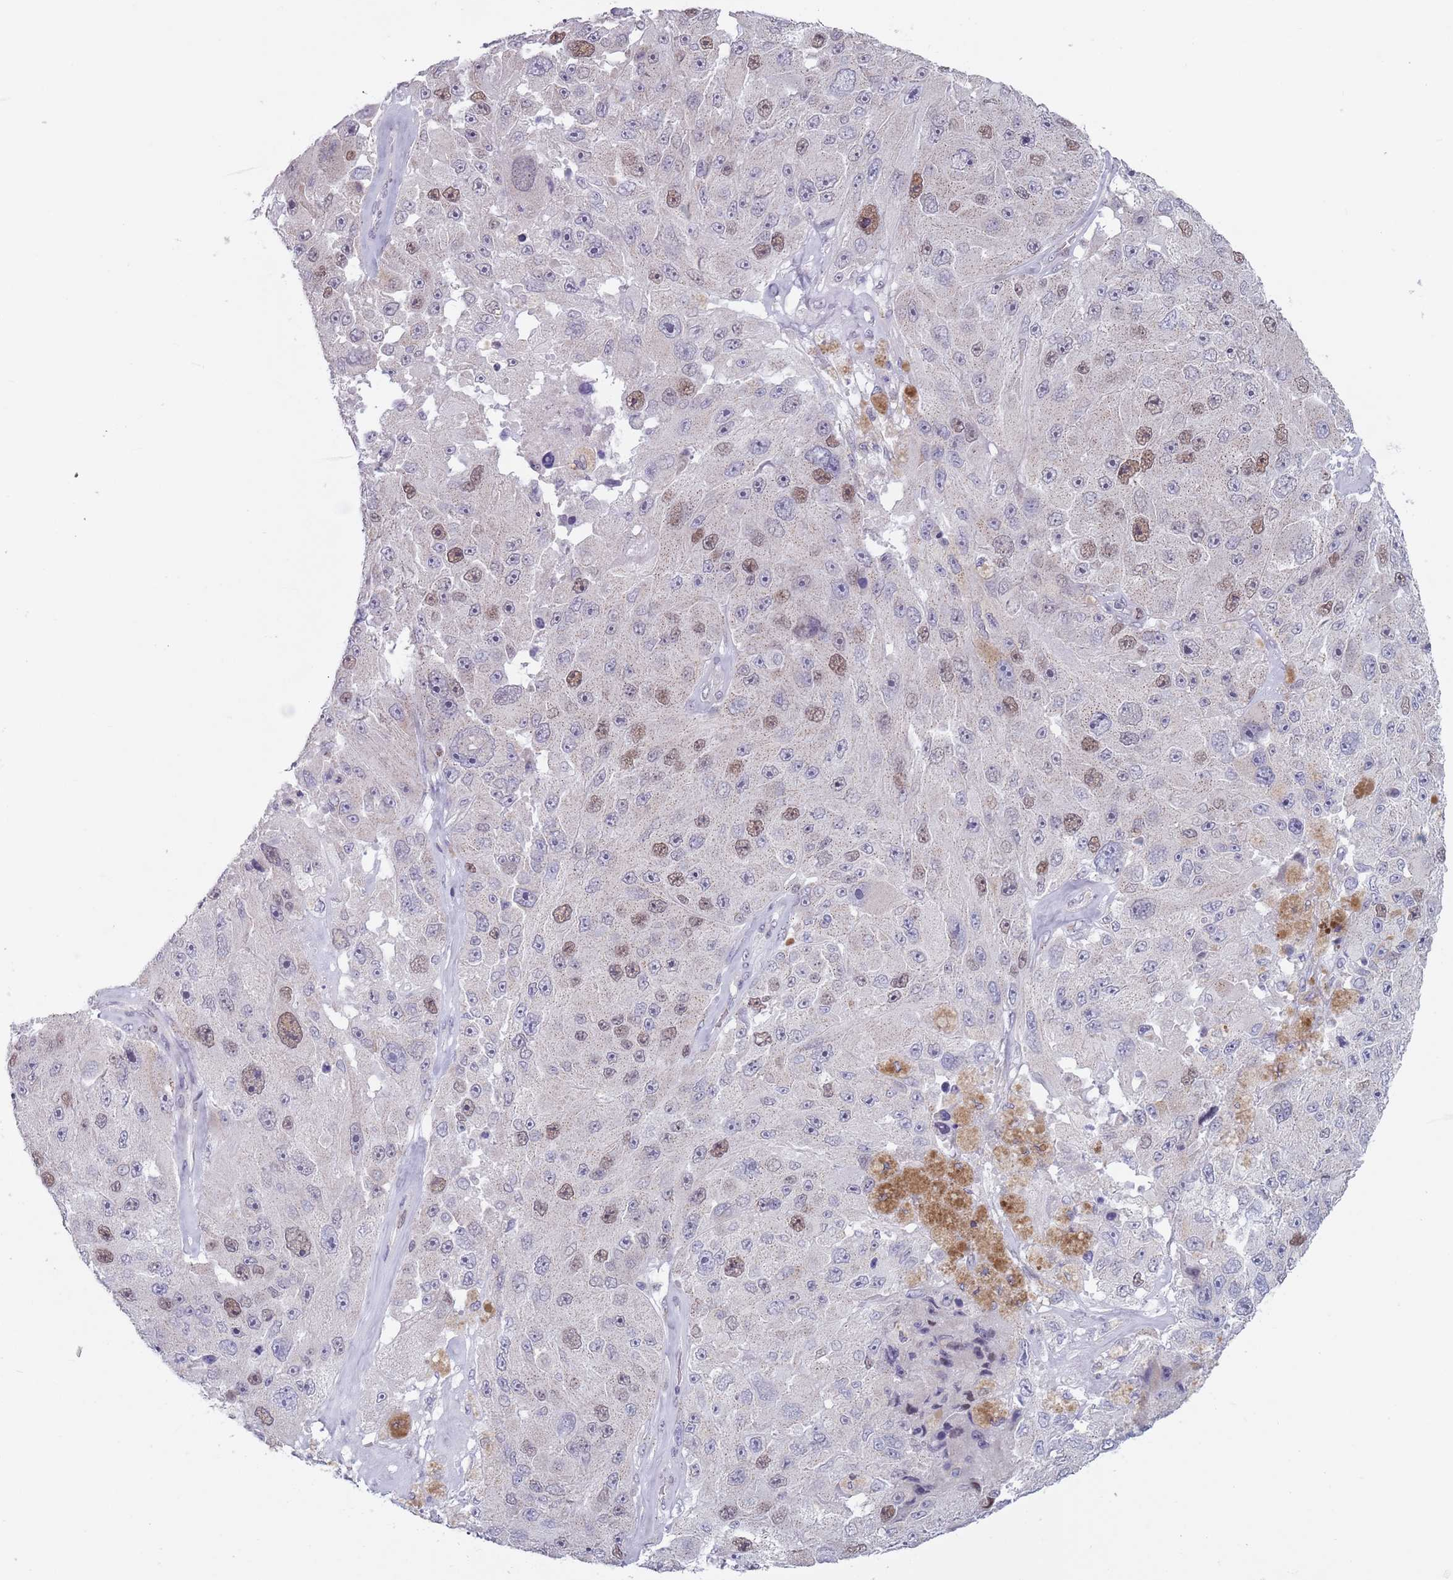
{"staining": {"intensity": "weak", "quantity": "<25%", "location": "nuclear"}, "tissue": "melanoma", "cell_type": "Tumor cells", "image_type": "cancer", "snomed": [{"axis": "morphology", "description": "Malignant melanoma, Metastatic site"}, {"axis": "topography", "description": "Lymph node"}], "caption": "Melanoma stained for a protein using IHC displays no expression tumor cells.", "gene": "ZKSCAN2", "patient": {"sex": "male", "age": 62}}